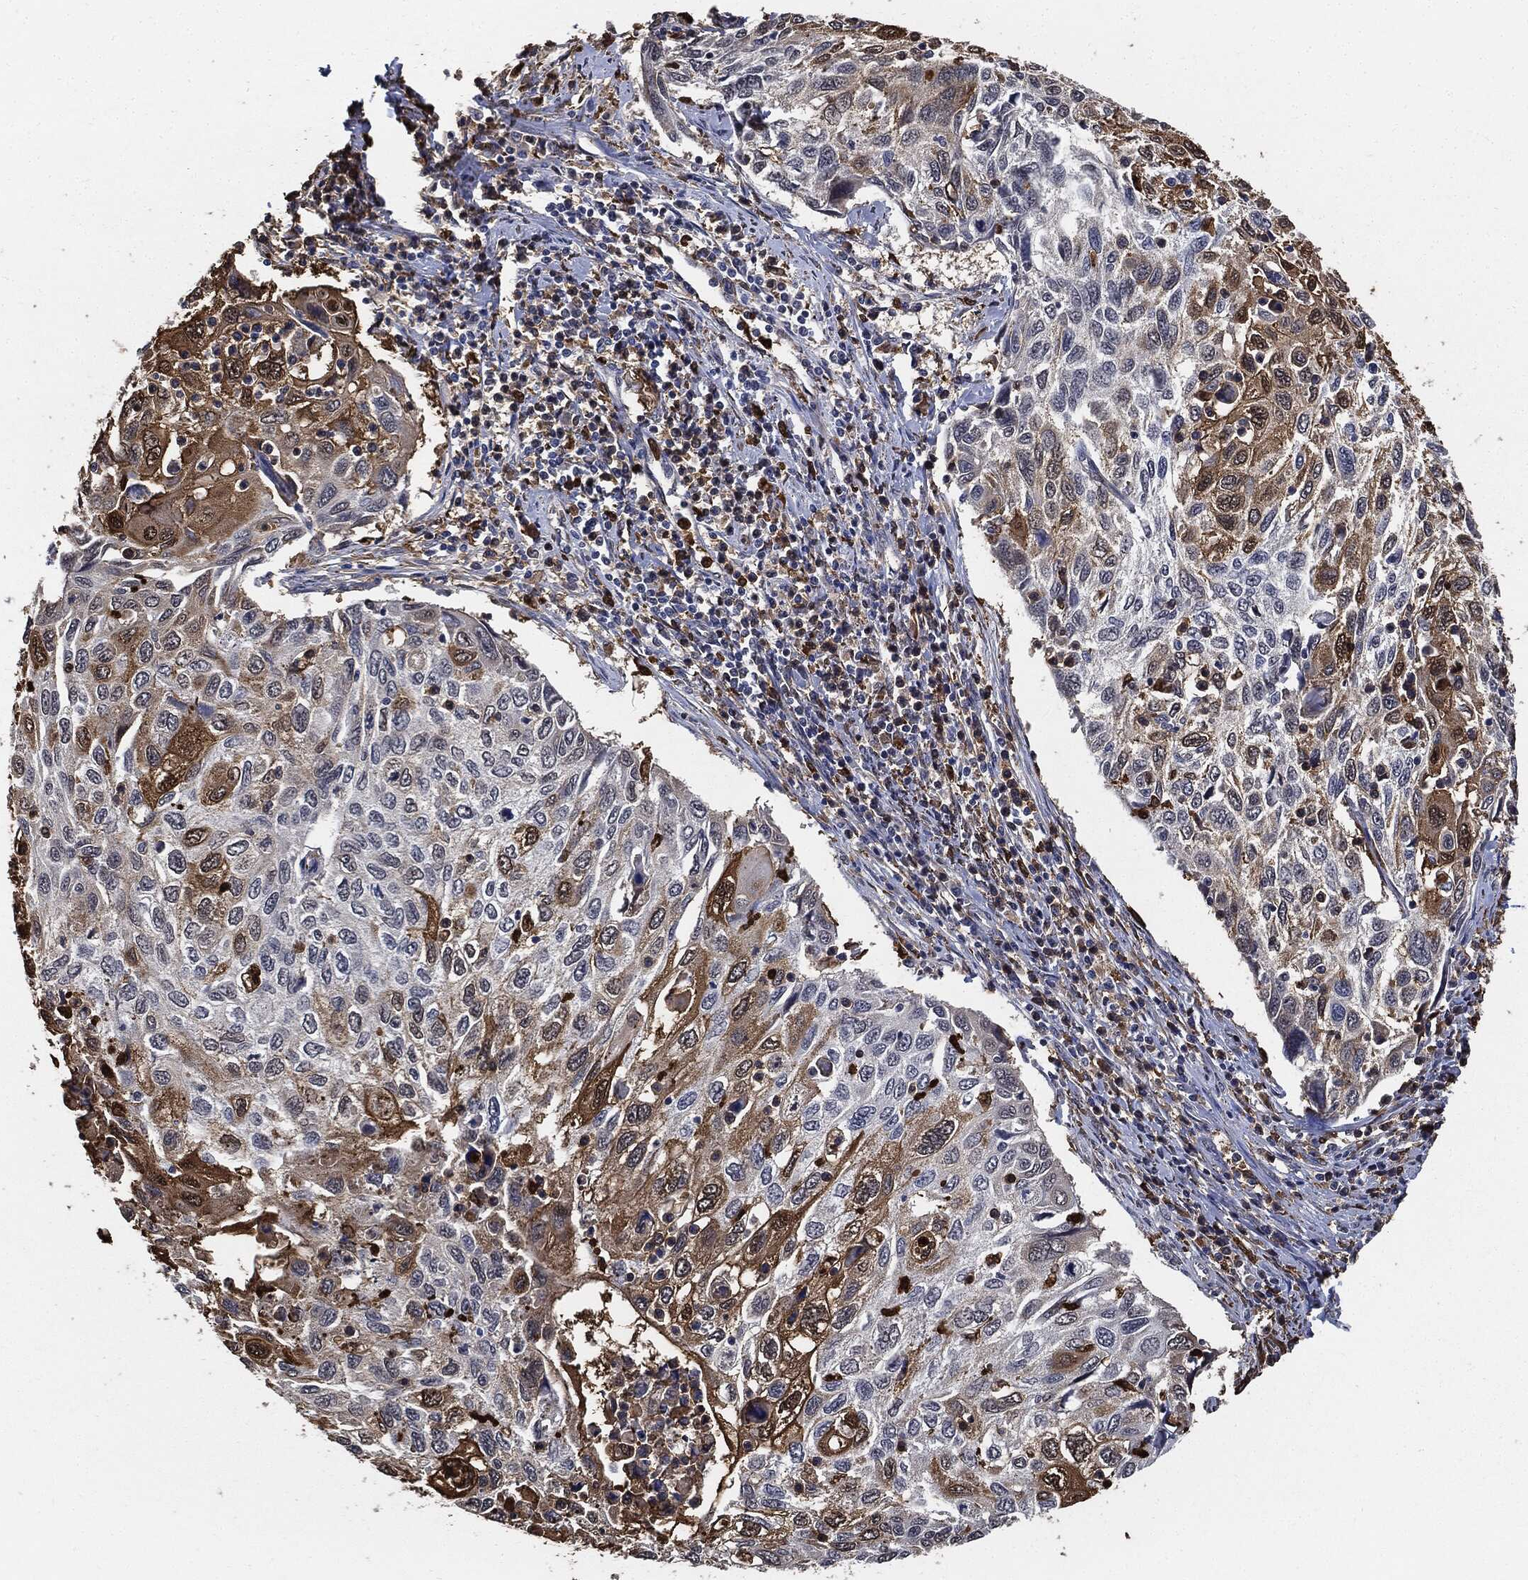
{"staining": {"intensity": "moderate", "quantity": "25%-75%", "location": "cytoplasmic/membranous"}, "tissue": "cervical cancer", "cell_type": "Tumor cells", "image_type": "cancer", "snomed": [{"axis": "morphology", "description": "Squamous cell carcinoma, NOS"}, {"axis": "topography", "description": "Cervix"}], "caption": "Immunohistochemical staining of cervical cancer (squamous cell carcinoma) displays medium levels of moderate cytoplasmic/membranous expression in about 25%-75% of tumor cells. The protein is shown in brown color, while the nuclei are stained blue.", "gene": "S100A9", "patient": {"sex": "female", "age": 70}}